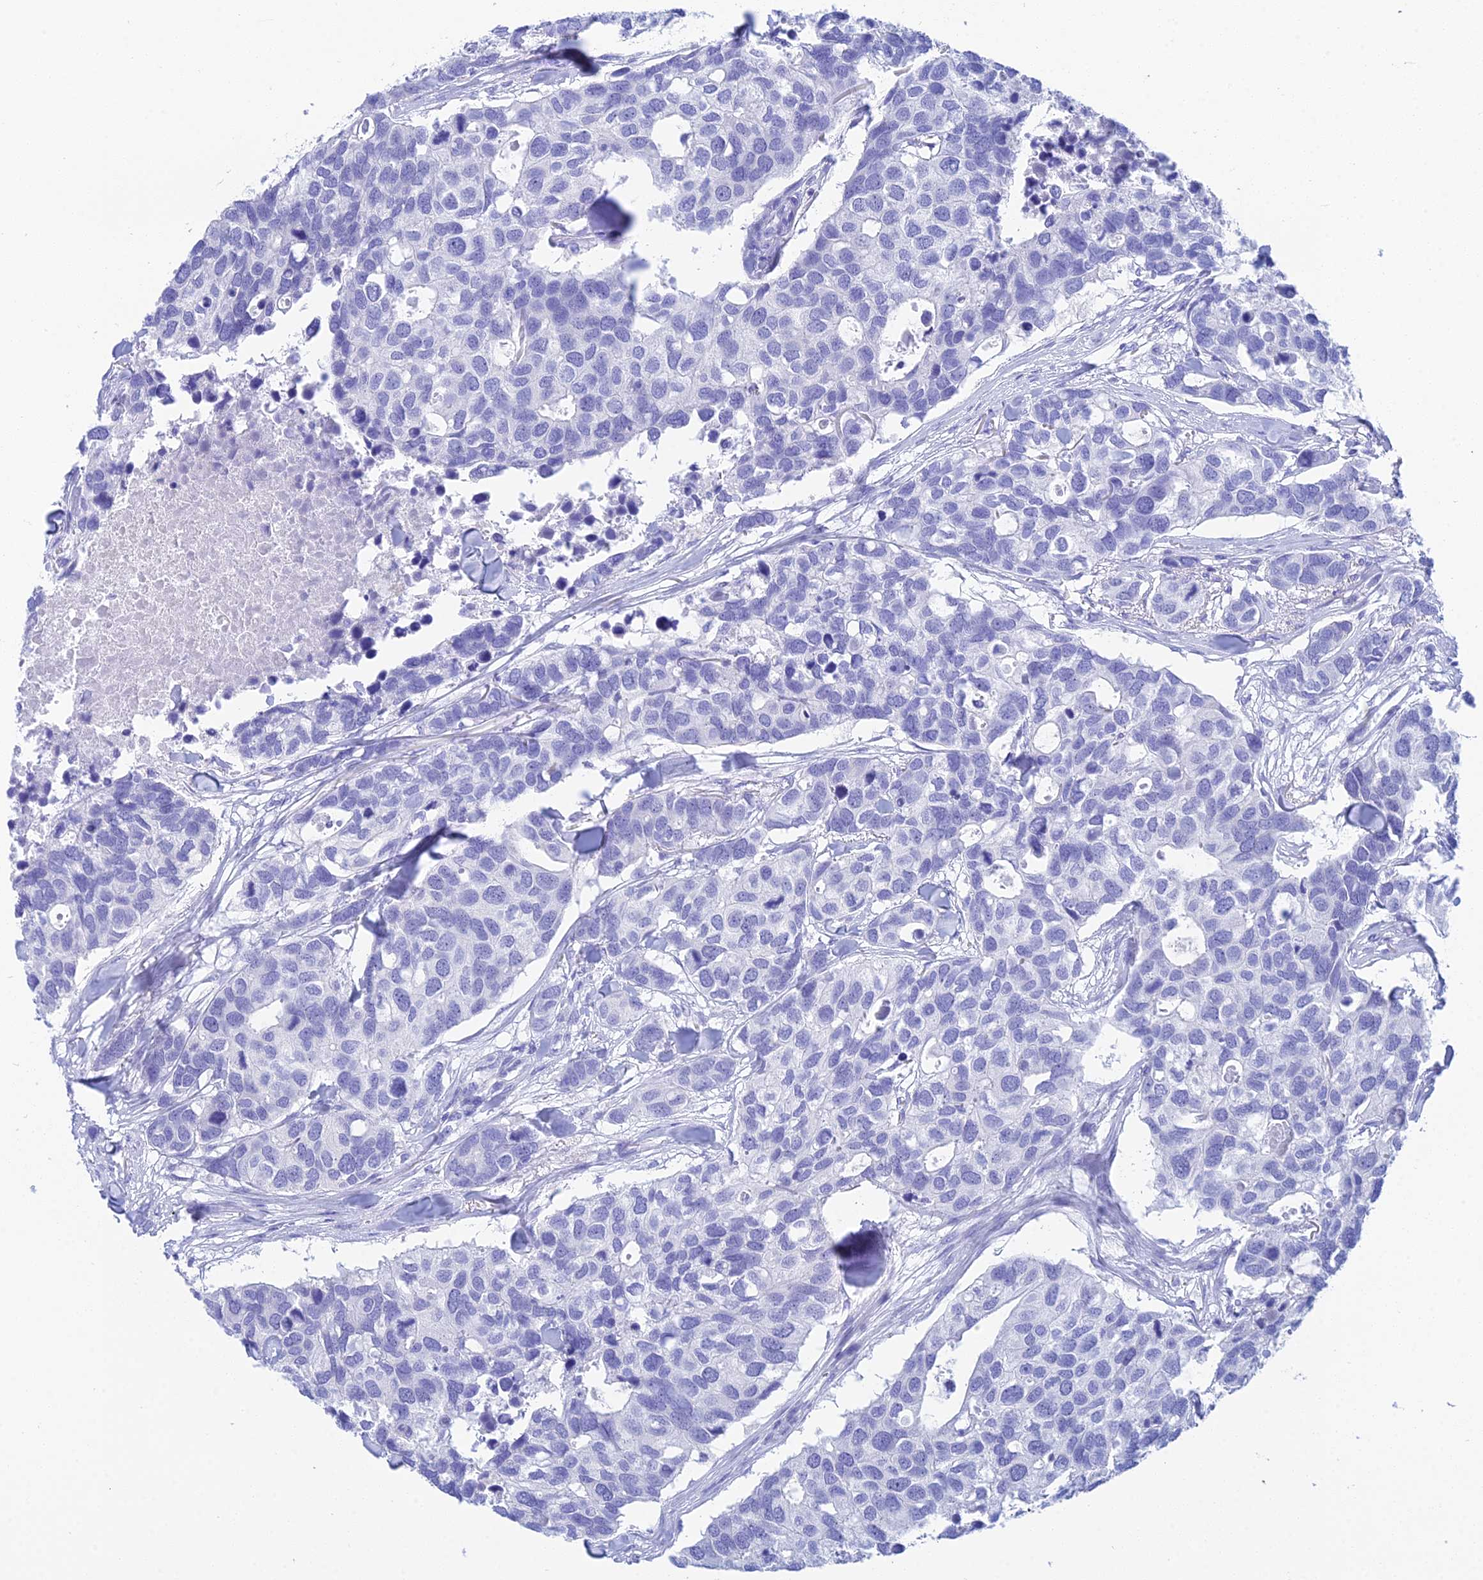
{"staining": {"intensity": "negative", "quantity": "none", "location": "none"}, "tissue": "breast cancer", "cell_type": "Tumor cells", "image_type": "cancer", "snomed": [{"axis": "morphology", "description": "Duct carcinoma"}, {"axis": "topography", "description": "Breast"}], "caption": "A high-resolution micrograph shows immunohistochemistry staining of breast invasive ductal carcinoma, which exhibits no significant positivity in tumor cells.", "gene": "REG1A", "patient": {"sex": "female", "age": 83}}